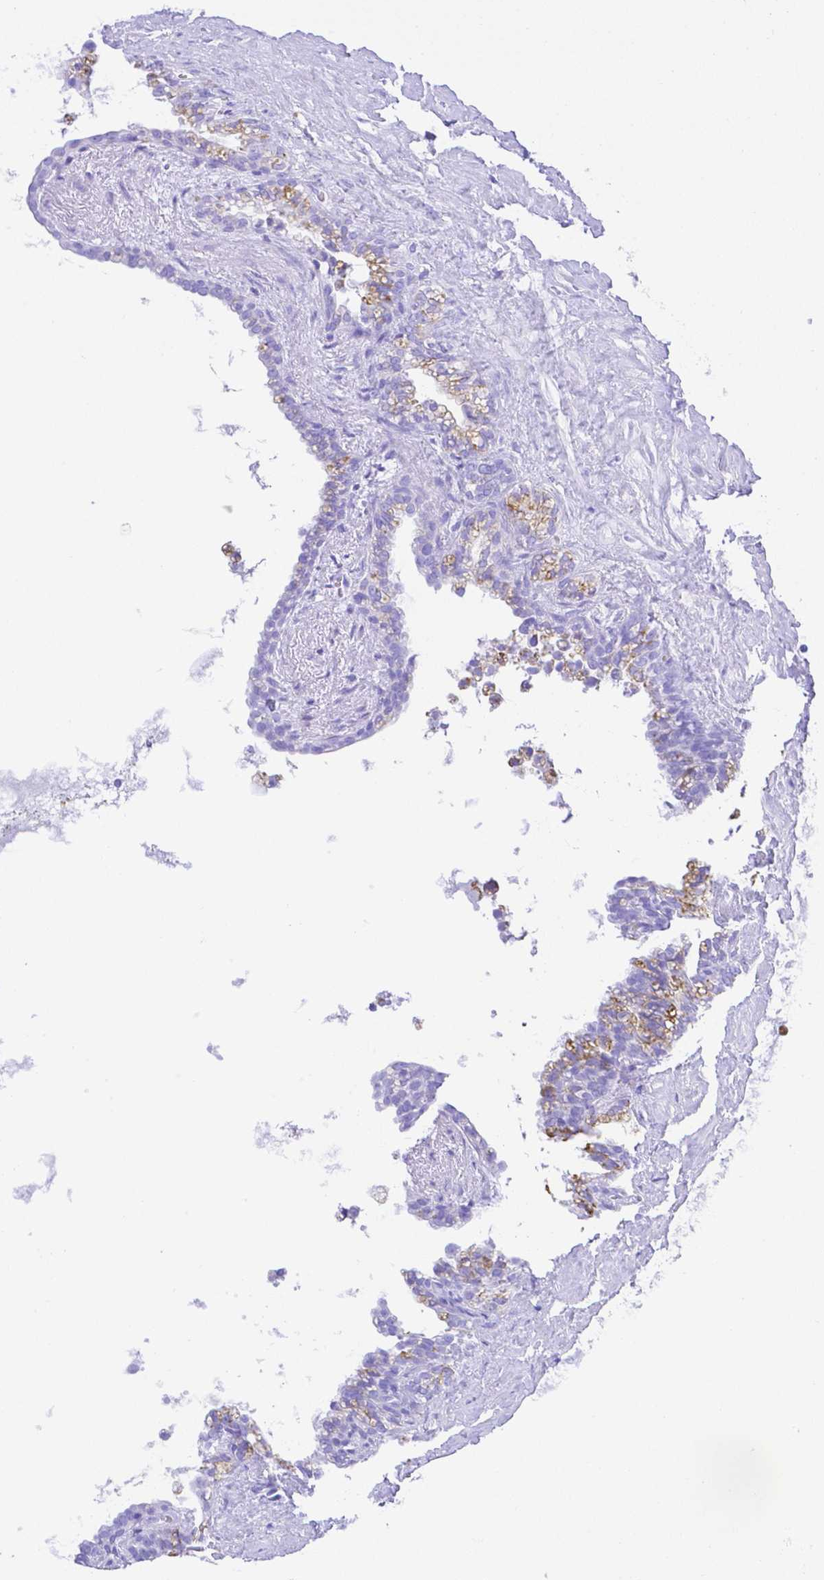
{"staining": {"intensity": "negative", "quantity": "none", "location": "none"}, "tissue": "seminal vesicle", "cell_type": "Glandular cells", "image_type": "normal", "snomed": [{"axis": "morphology", "description": "Normal tissue, NOS"}, {"axis": "topography", "description": "Seminal veicle"}], "caption": "An image of human seminal vesicle is negative for staining in glandular cells. Nuclei are stained in blue.", "gene": "SMR3A", "patient": {"sex": "male", "age": 76}}